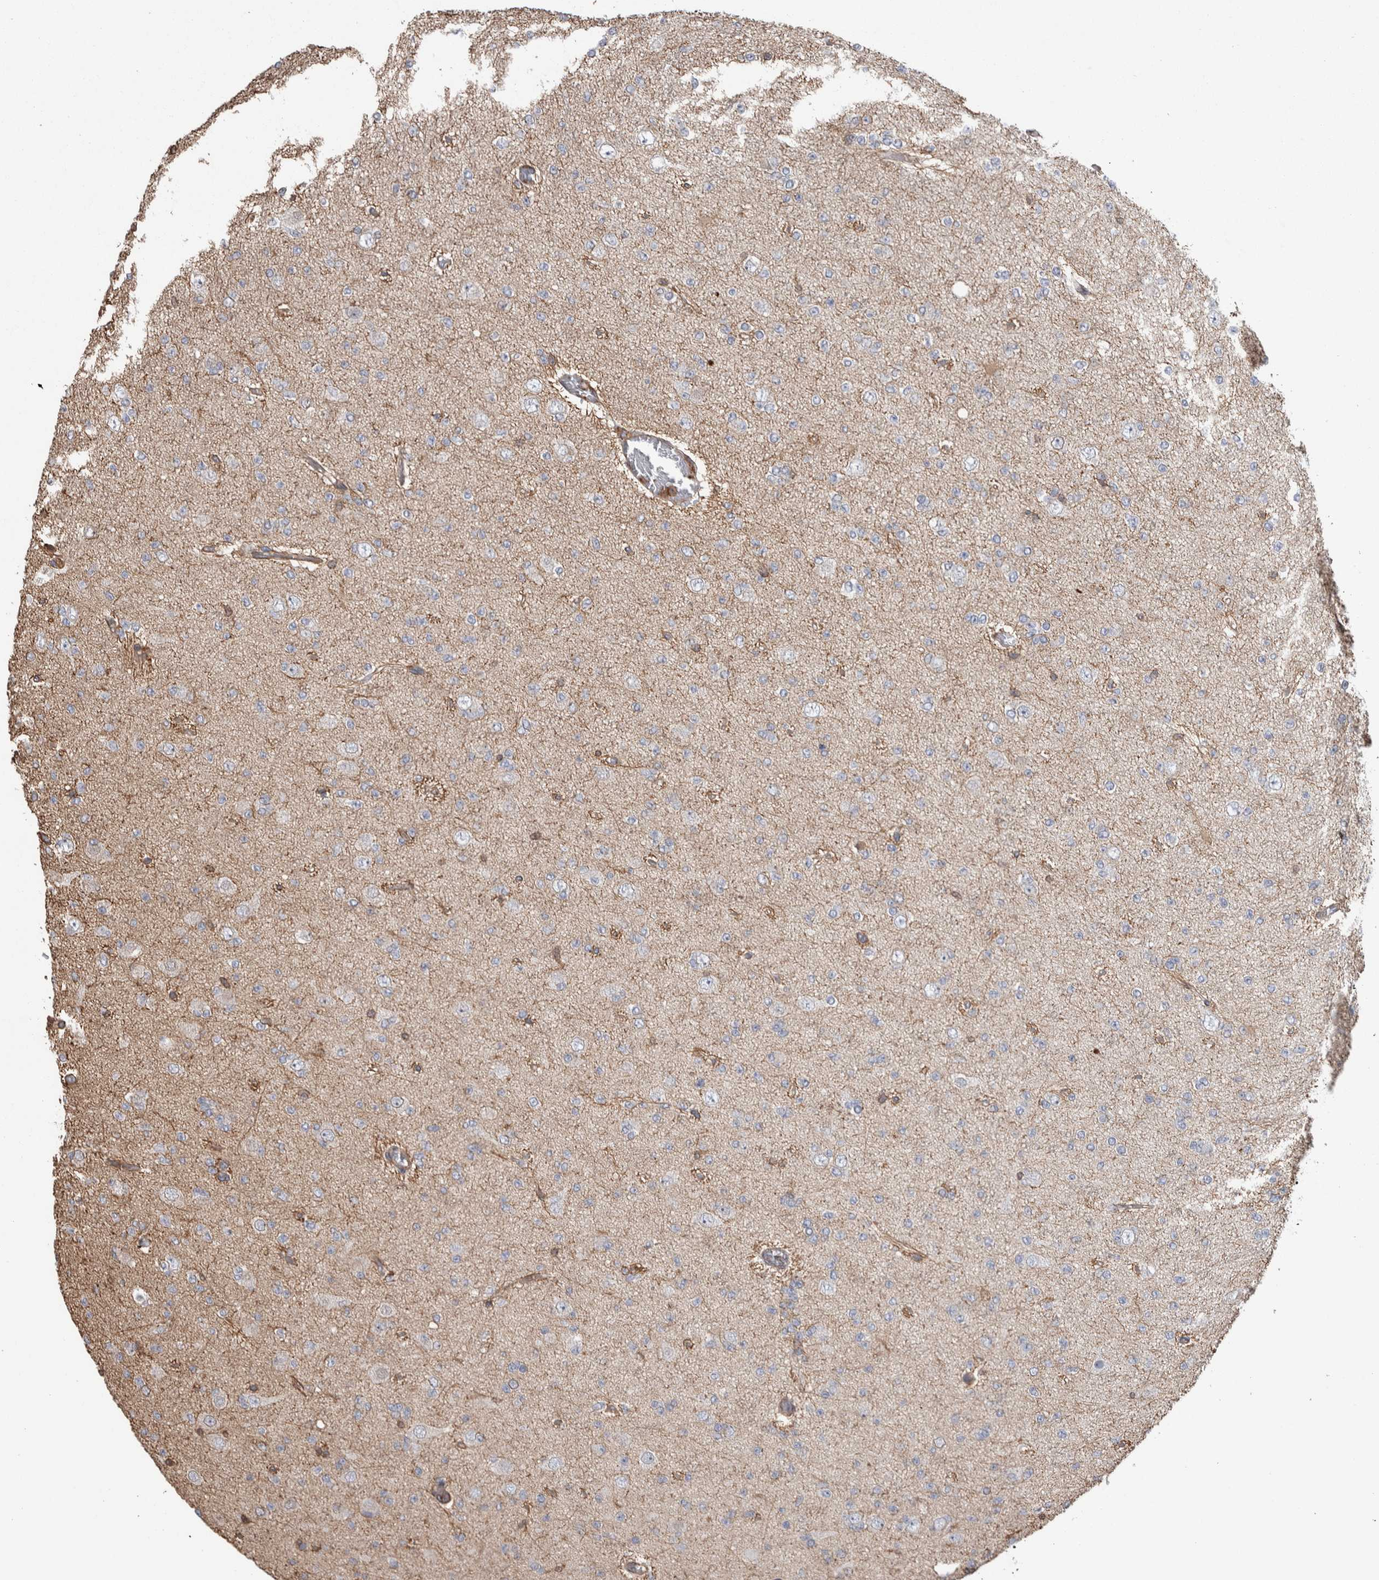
{"staining": {"intensity": "negative", "quantity": "none", "location": "none"}, "tissue": "glioma", "cell_type": "Tumor cells", "image_type": "cancer", "snomed": [{"axis": "morphology", "description": "Glioma, malignant, Low grade"}, {"axis": "topography", "description": "Brain"}], "caption": "This is an IHC image of human glioma. There is no staining in tumor cells.", "gene": "ENPP2", "patient": {"sex": "female", "age": 22}}